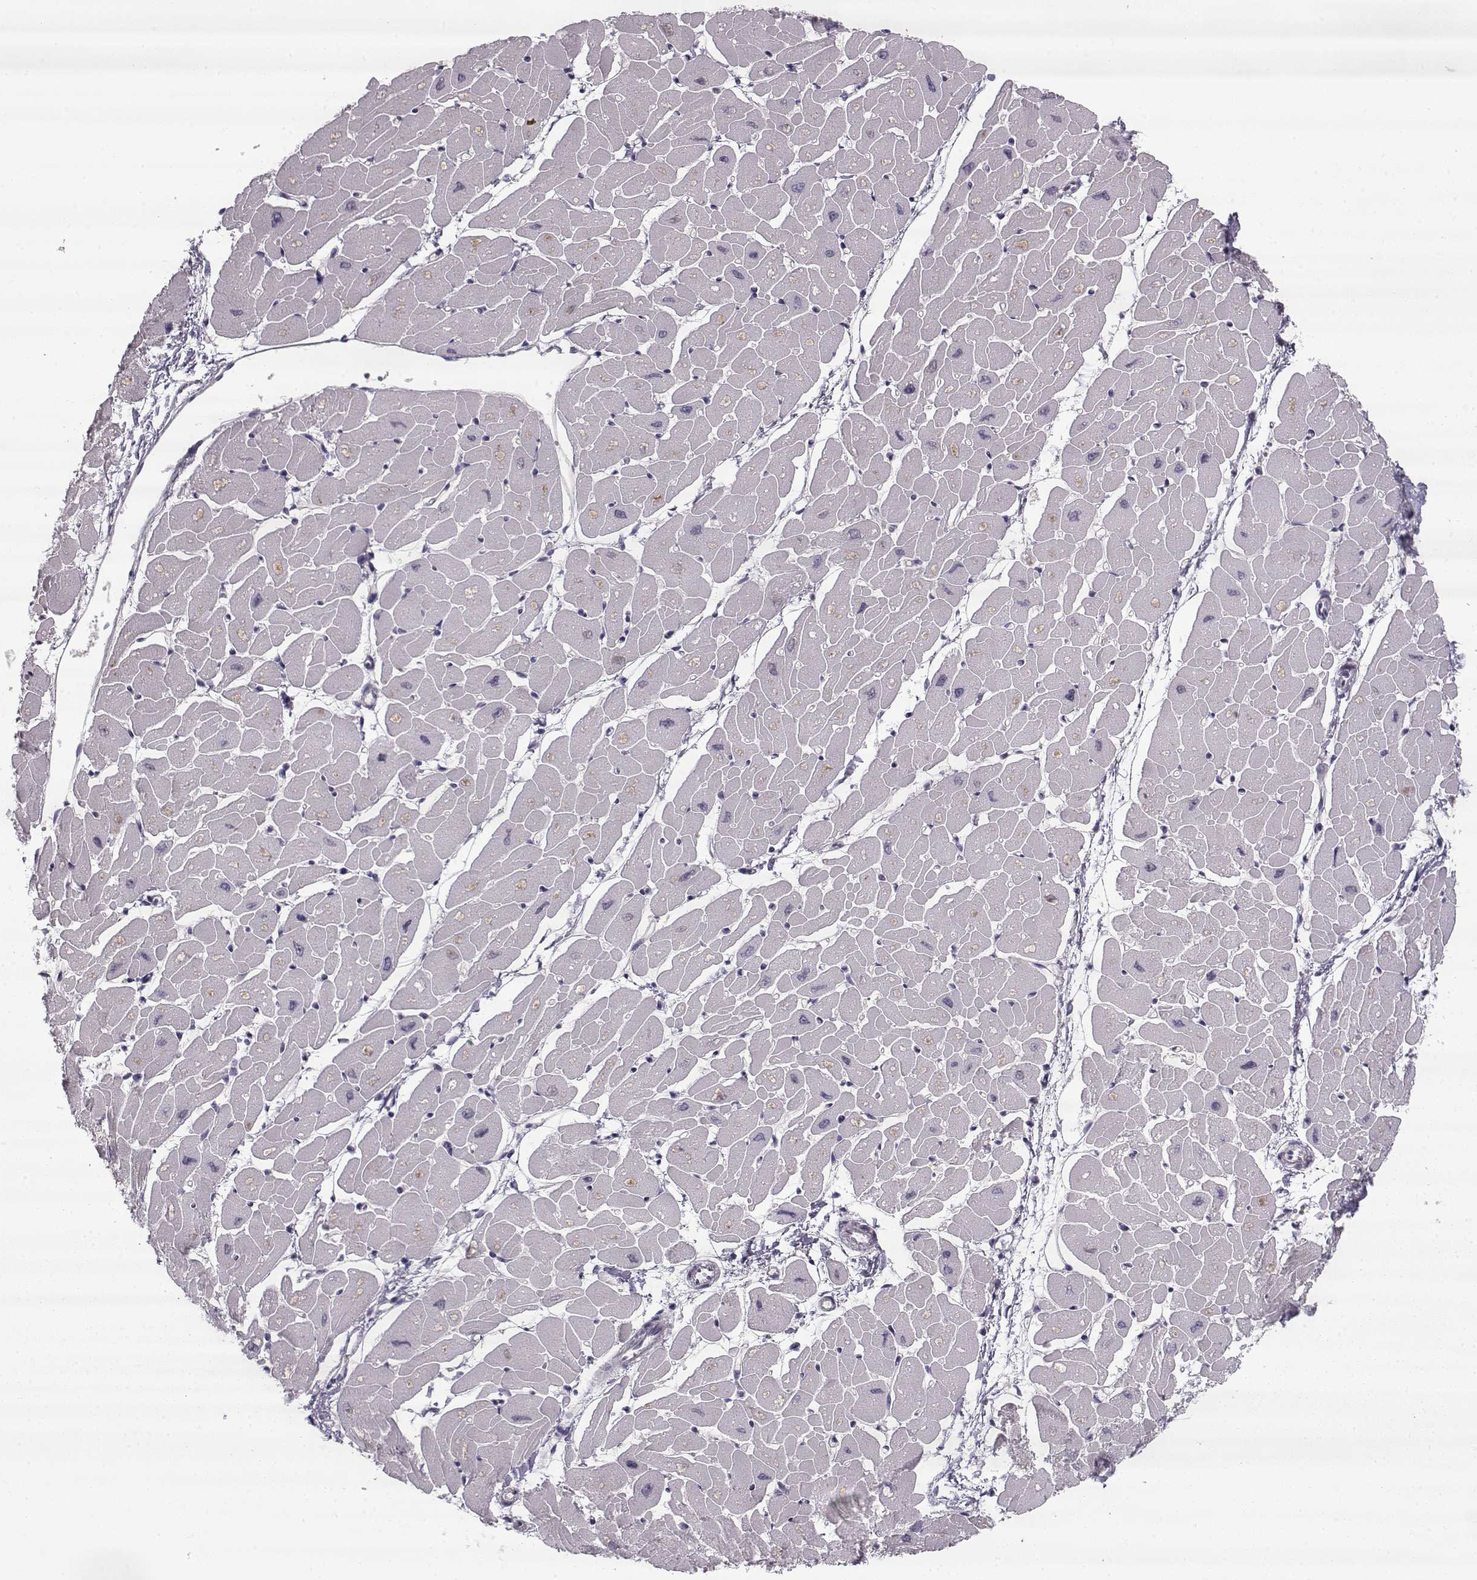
{"staining": {"intensity": "negative", "quantity": "none", "location": "none"}, "tissue": "heart muscle", "cell_type": "Cardiomyocytes", "image_type": "normal", "snomed": [{"axis": "morphology", "description": "Normal tissue, NOS"}, {"axis": "topography", "description": "Heart"}], "caption": "Unremarkable heart muscle was stained to show a protein in brown. There is no significant staining in cardiomyocytes. (Stains: DAB (3,3'-diaminobenzidine) immunohistochemistry with hematoxylin counter stain, Microscopy: brightfield microscopy at high magnification).", "gene": "PNMT", "patient": {"sex": "male", "age": 57}}